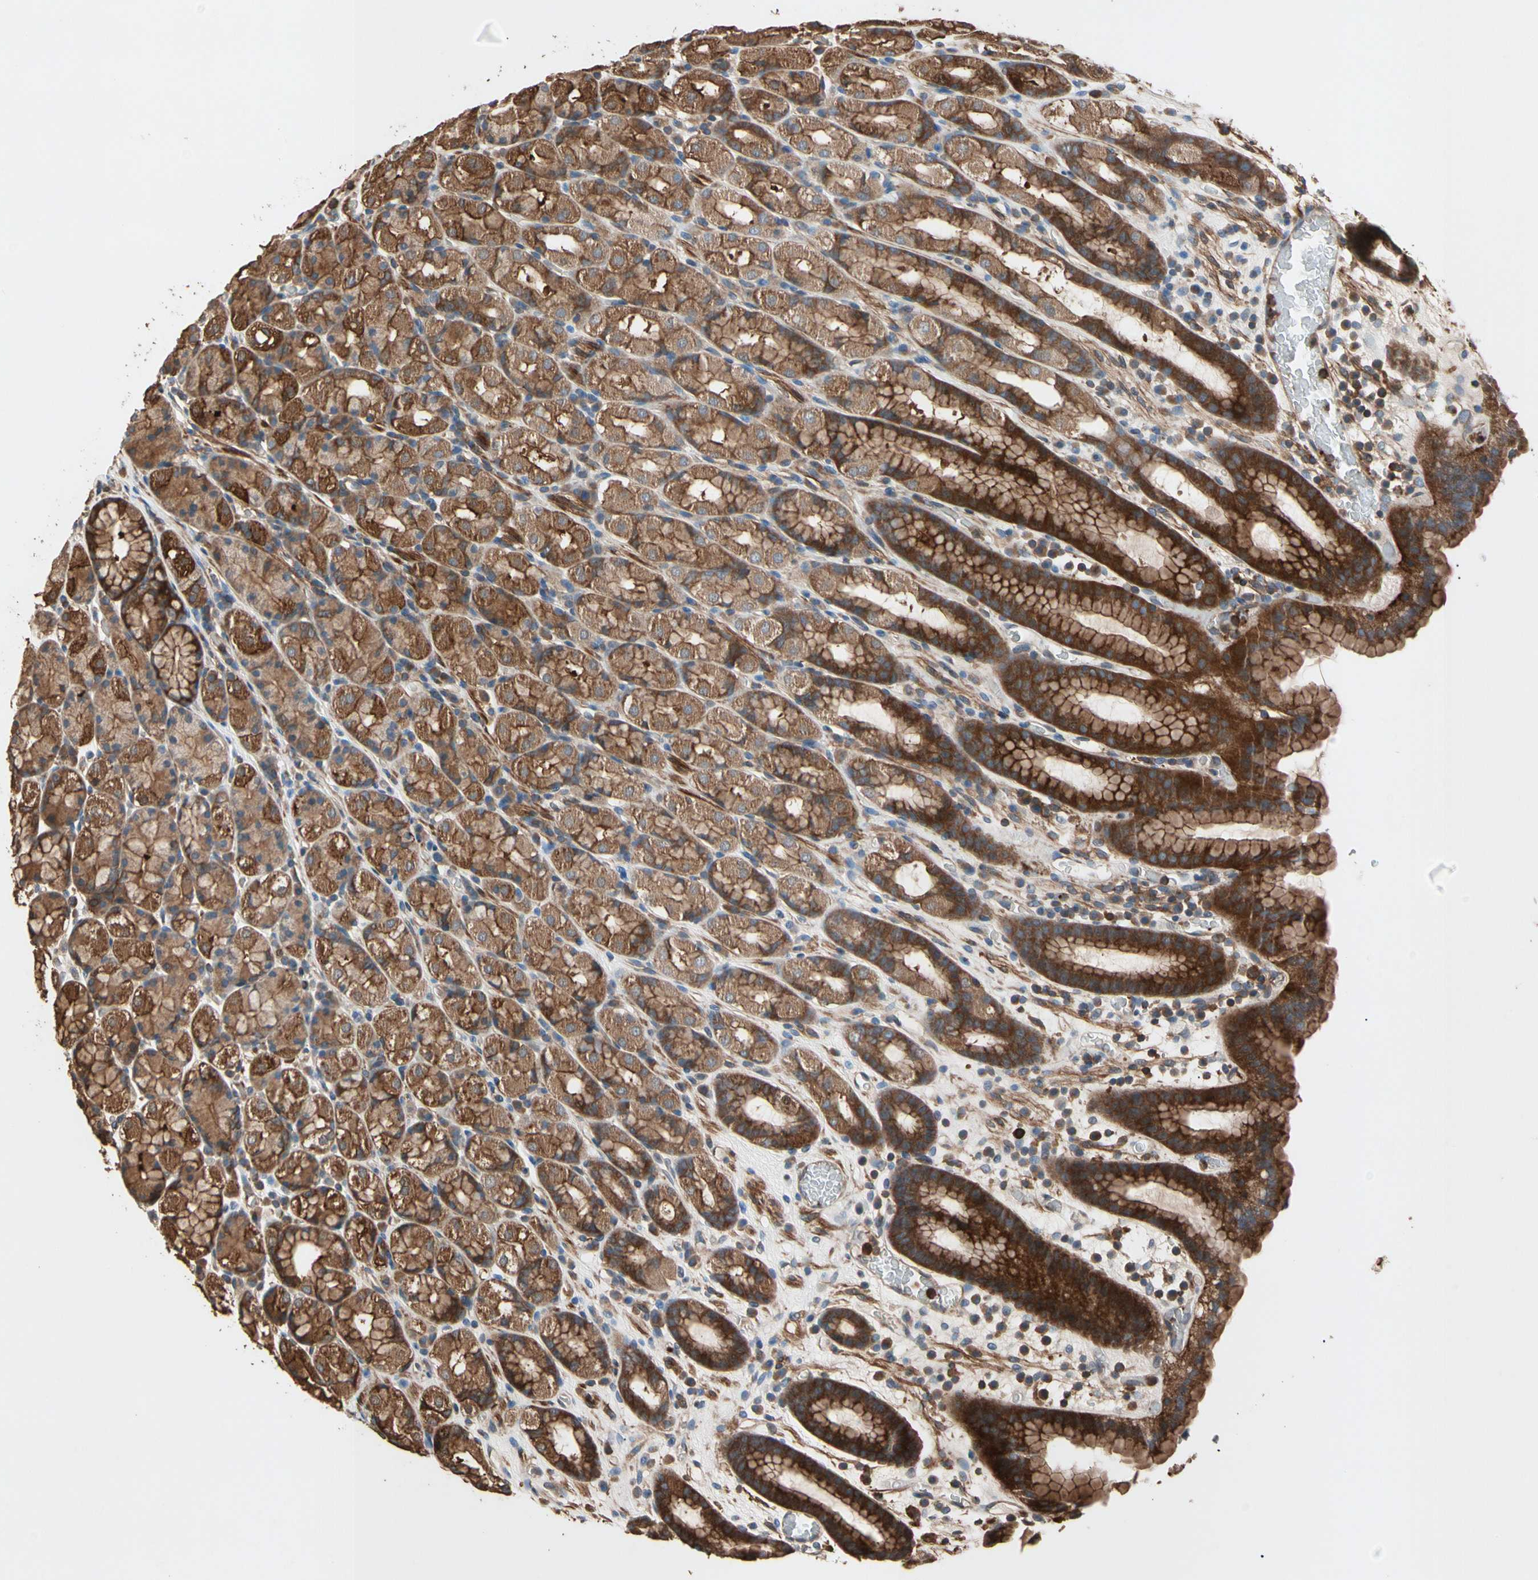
{"staining": {"intensity": "strong", "quantity": ">75%", "location": "cytoplasmic/membranous"}, "tissue": "stomach", "cell_type": "Glandular cells", "image_type": "normal", "snomed": [{"axis": "morphology", "description": "Normal tissue, NOS"}, {"axis": "topography", "description": "Stomach, upper"}], "caption": "A brown stain labels strong cytoplasmic/membranous staining of a protein in glandular cells of normal human stomach.", "gene": "AGBL2", "patient": {"sex": "male", "age": 68}}